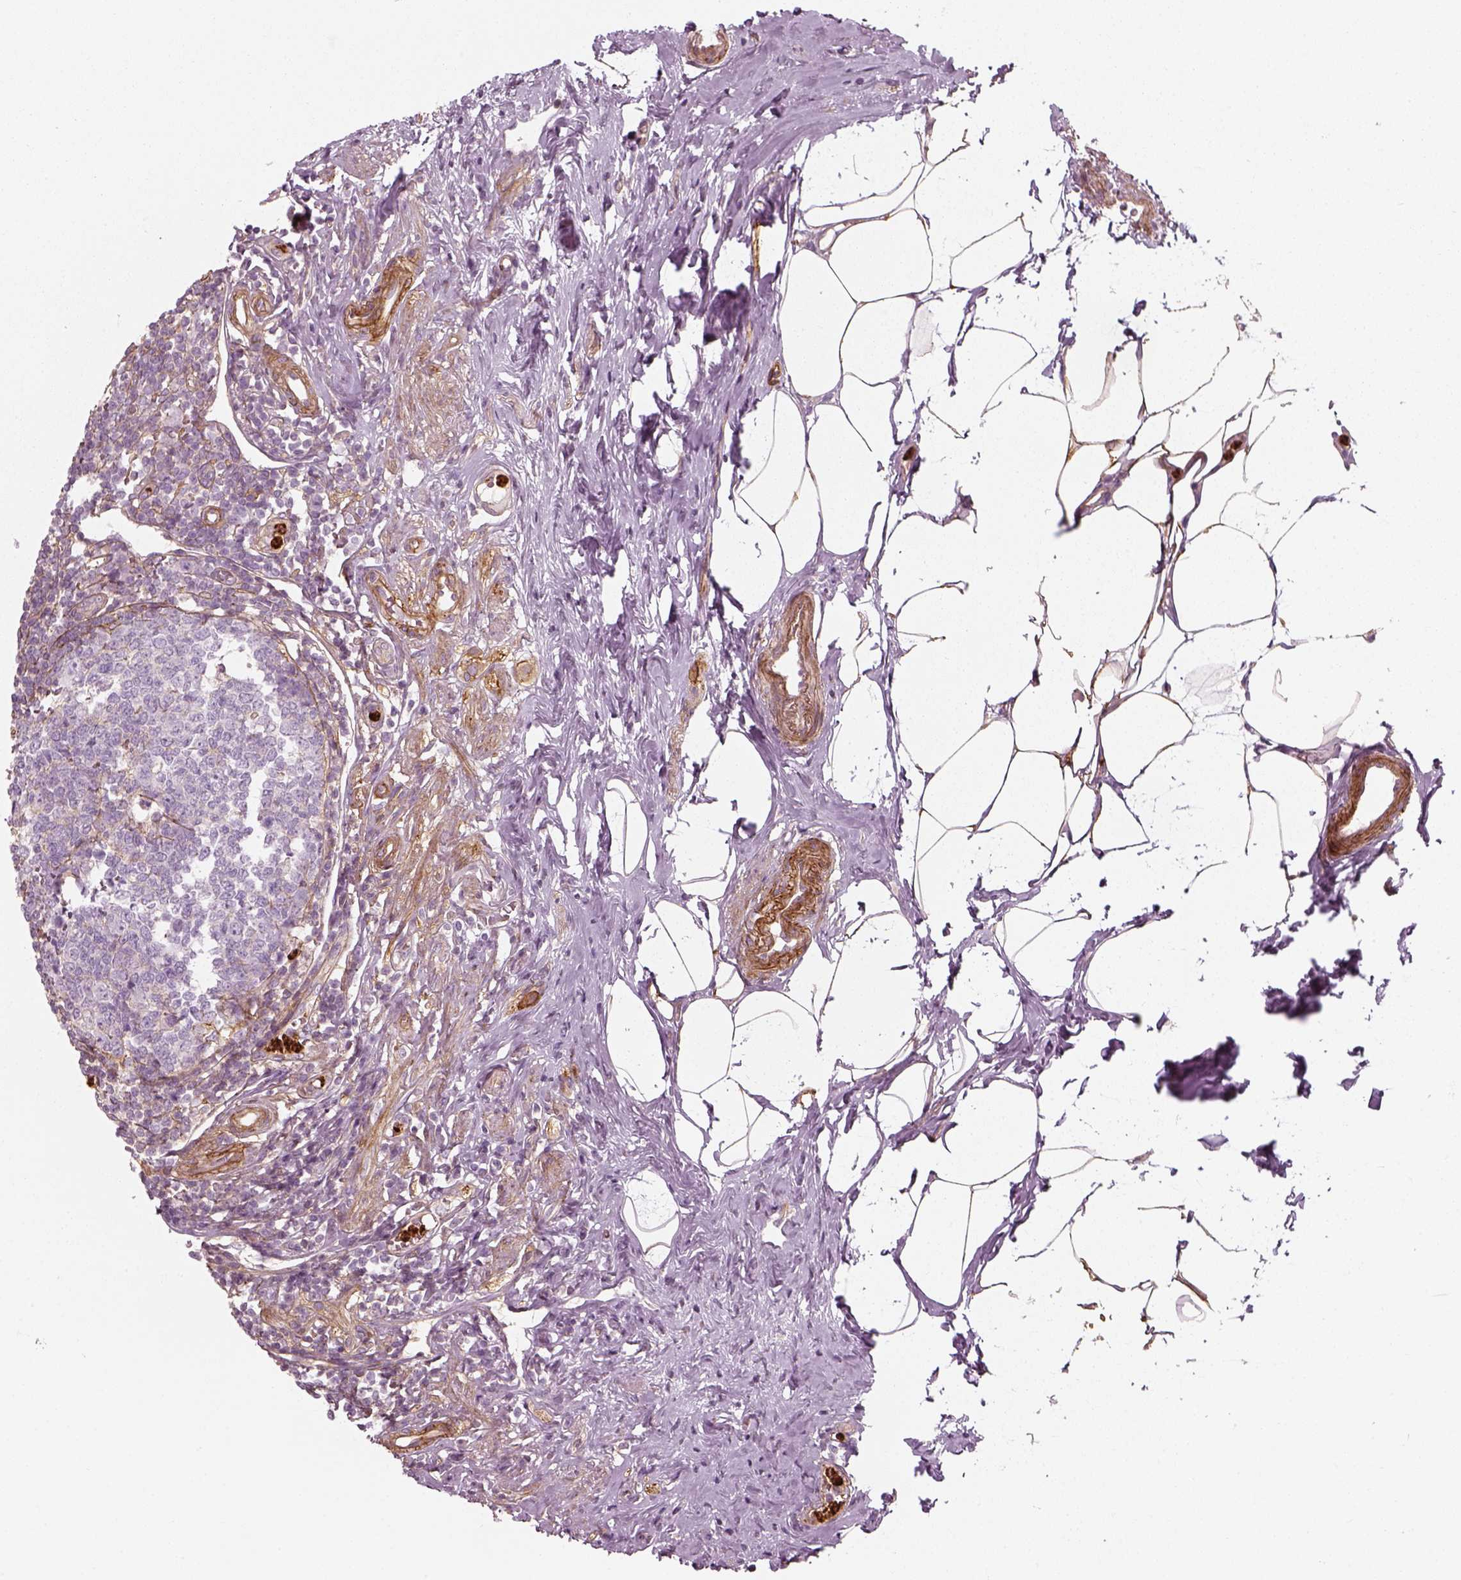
{"staining": {"intensity": "moderate", "quantity": "<25%", "location": "cytoplasmic/membranous"}, "tissue": "appendix", "cell_type": "Glandular cells", "image_type": "normal", "snomed": [{"axis": "morphology", "description": "Normal tissue, NOS"}, {"axis": "morphology", "description": "Carcinoma, endometroid"}, {"axis": "topography", "description": "Appendix"}, {"axis": "topography", "description": "Colon"}], "caption": "Immunohistochemistry (IHC) (DAB) staining of normal human appendix demonstrates moderate cytoplasmic/membranous protein expression in about <25% of glandular cells.", "gene": "NPTN", "patient": {"sex": "female", "age": 60}}